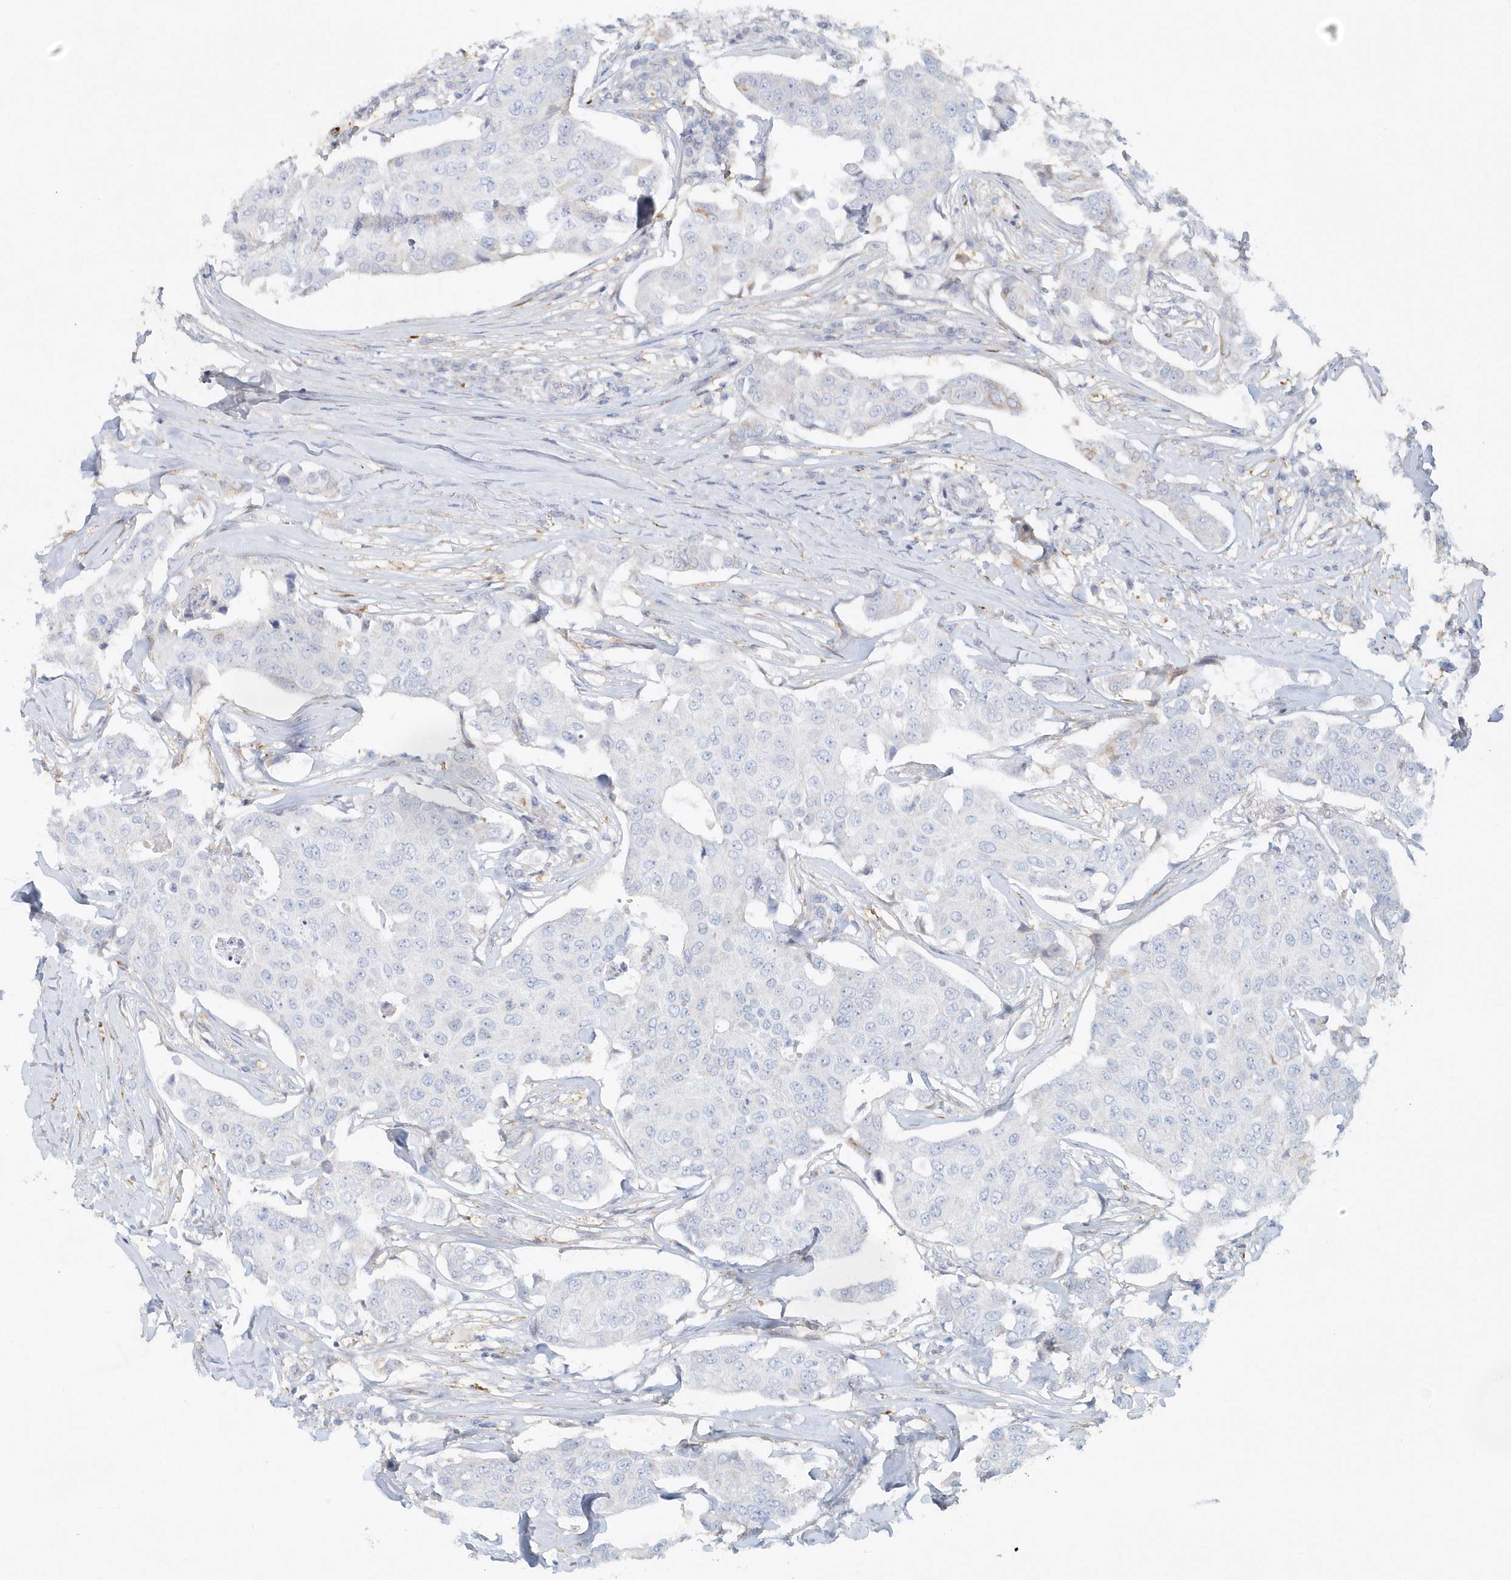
{"staining": {"intensity": "negative", "quantity": "none", "location": "none"}, "tissue": "breast cancer", "cell_type": "Tumor cells", "image_type": "cancer", "snomed": [{"axis": "morphology", "description": "Duct carcinoma"}, {"axis": "topography", "description": "Breast"}], "caption": "The histopathology image demonstrates no staining of tumor cells in breast cancer. The staining was performed using DAB (3,3'-diaminobenzidine) to visualize the protein expression in brown, while the nuclei were stained in blue with hematoxylin (Magnification: 20x).", "gene": "DNAH1", "patient": {"sex": "female", "age": 80}}